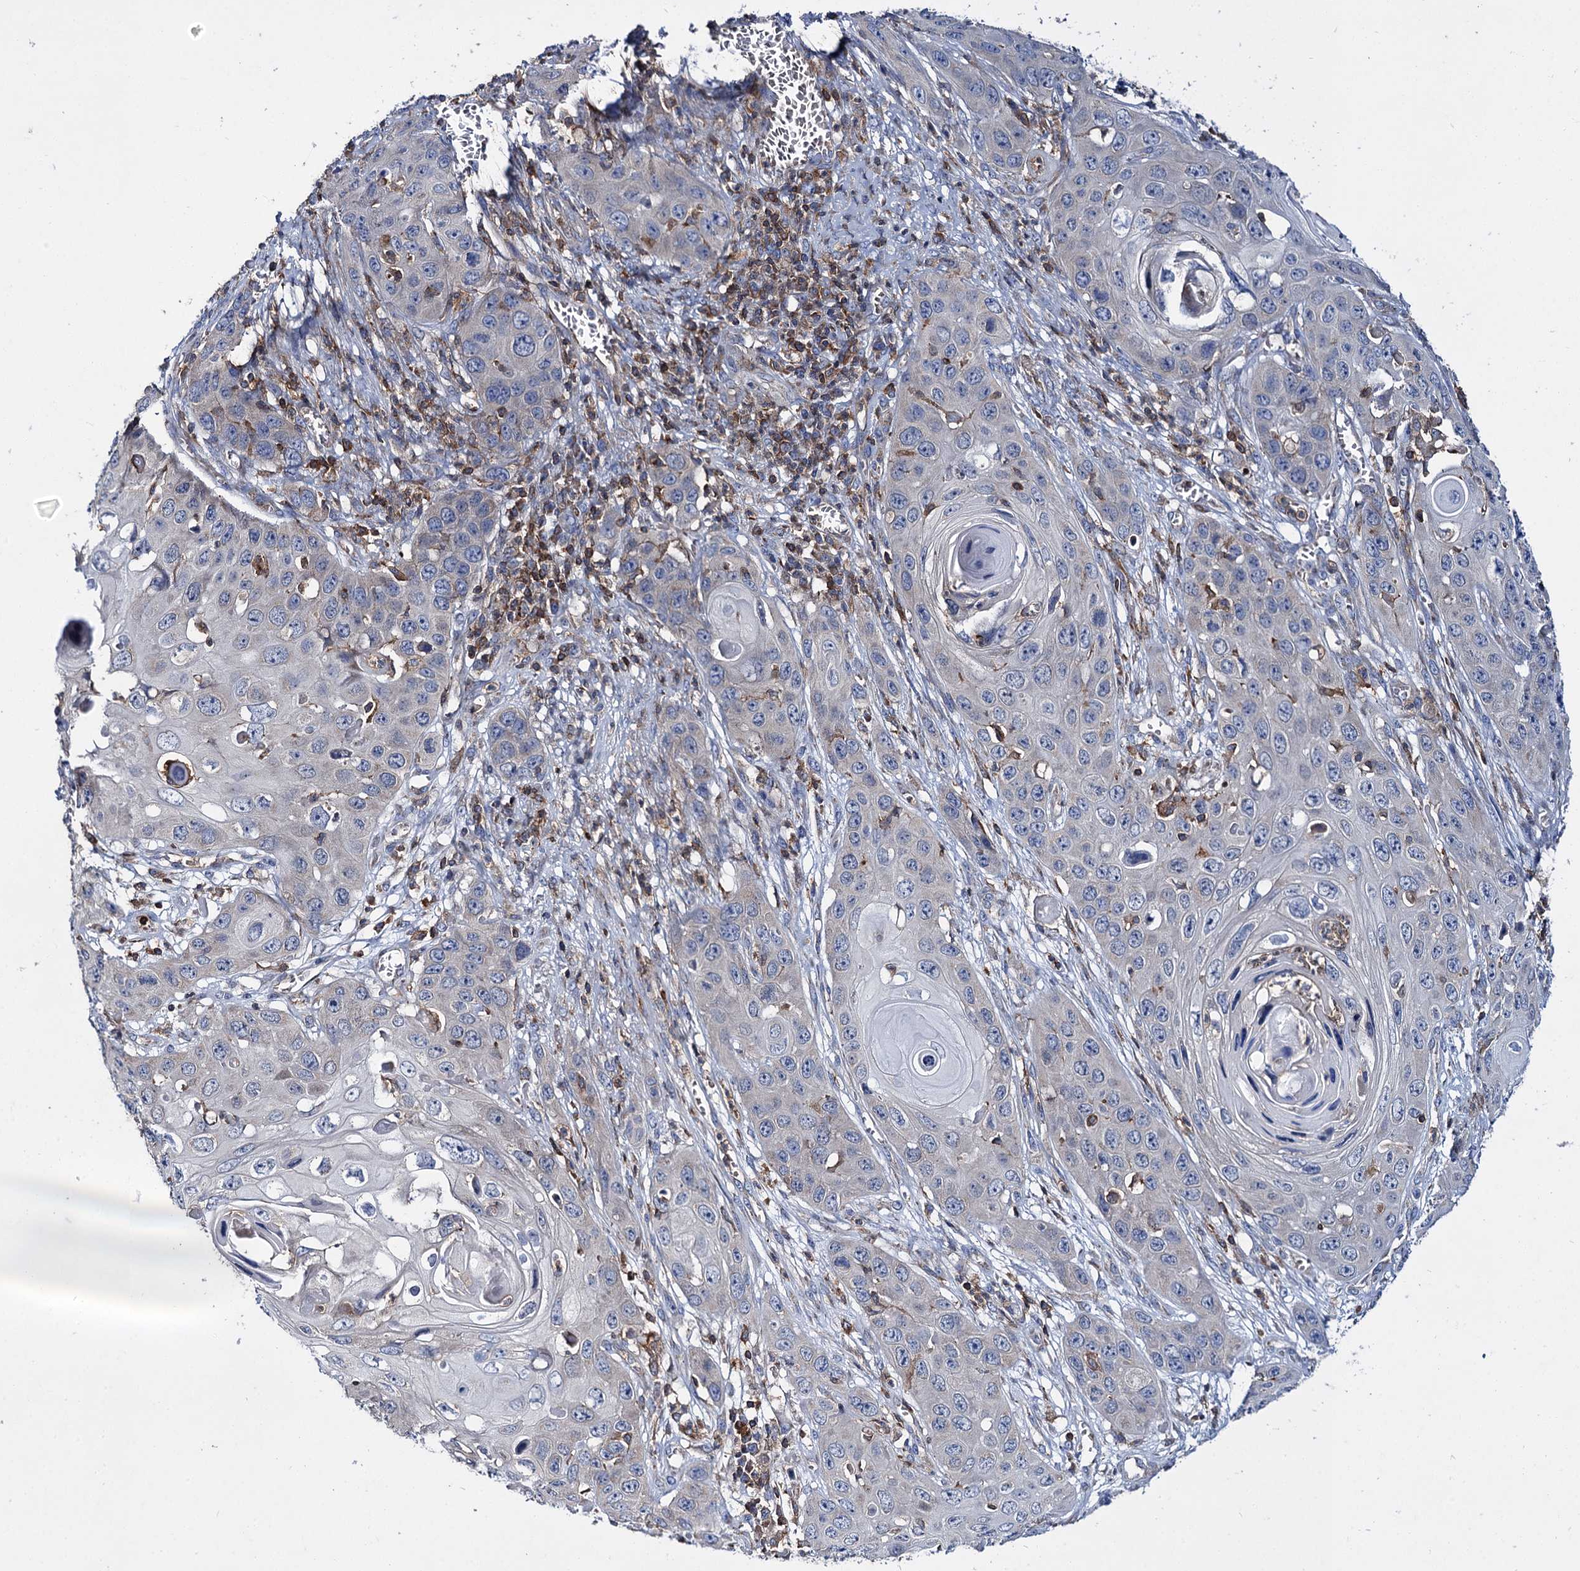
{"staining": {"intensity": "negative", "quantity": "none", "location": "none"}, "tissue": "skin cancer", "cell_type": "Tumor cells", "image_type": "cancer", "snomed": [{"axis": "morphology", "description": "Squamous cell carcinoma, NOS"}, {"axis": "topography", "description": "Skin"}], "caption": "High magnification brightfield microscopy of skin cancer stained with DAB (3,3'-diaminobenzidine) (brown) and counterstained with hematoxylin (blue): tumor cells show no significant positivity. Brightfield microscopy of IHC stained with DAB (brown) and hematoxylin (blue), captured at high magnification.", "gene": "UBASH3B", "patient": {"sex": "male", "age": 55}}